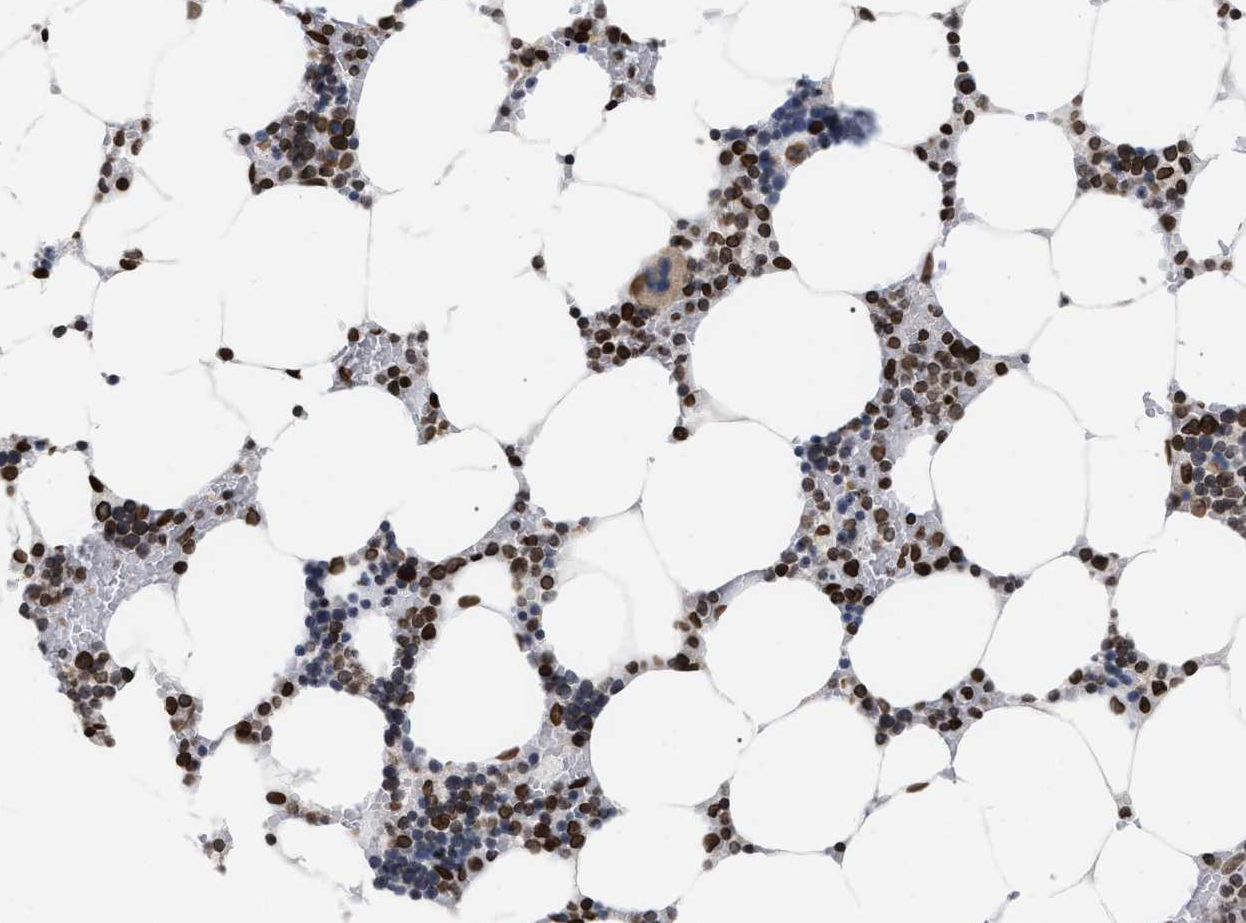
{"staining": {"intensity": "strong", "quantity": "25%-75%", "location": "nuclear"}, "tissue": "bone marrow", "cell_type": "Hematopoietic cells", "image_type": "normal", "snomed": [{"axis": "morphology", "description": "Normal tissue, NOS"}, {"axis": "topography", "description": "Bone marrow"}], "caption": "Protein staining of benign bone marrow demonstrates strong nuclear staining in approximately 25%-75% of hematopoietic cells.", "gene": "TPR", "patient": {"sex": "male", "age": 70}}